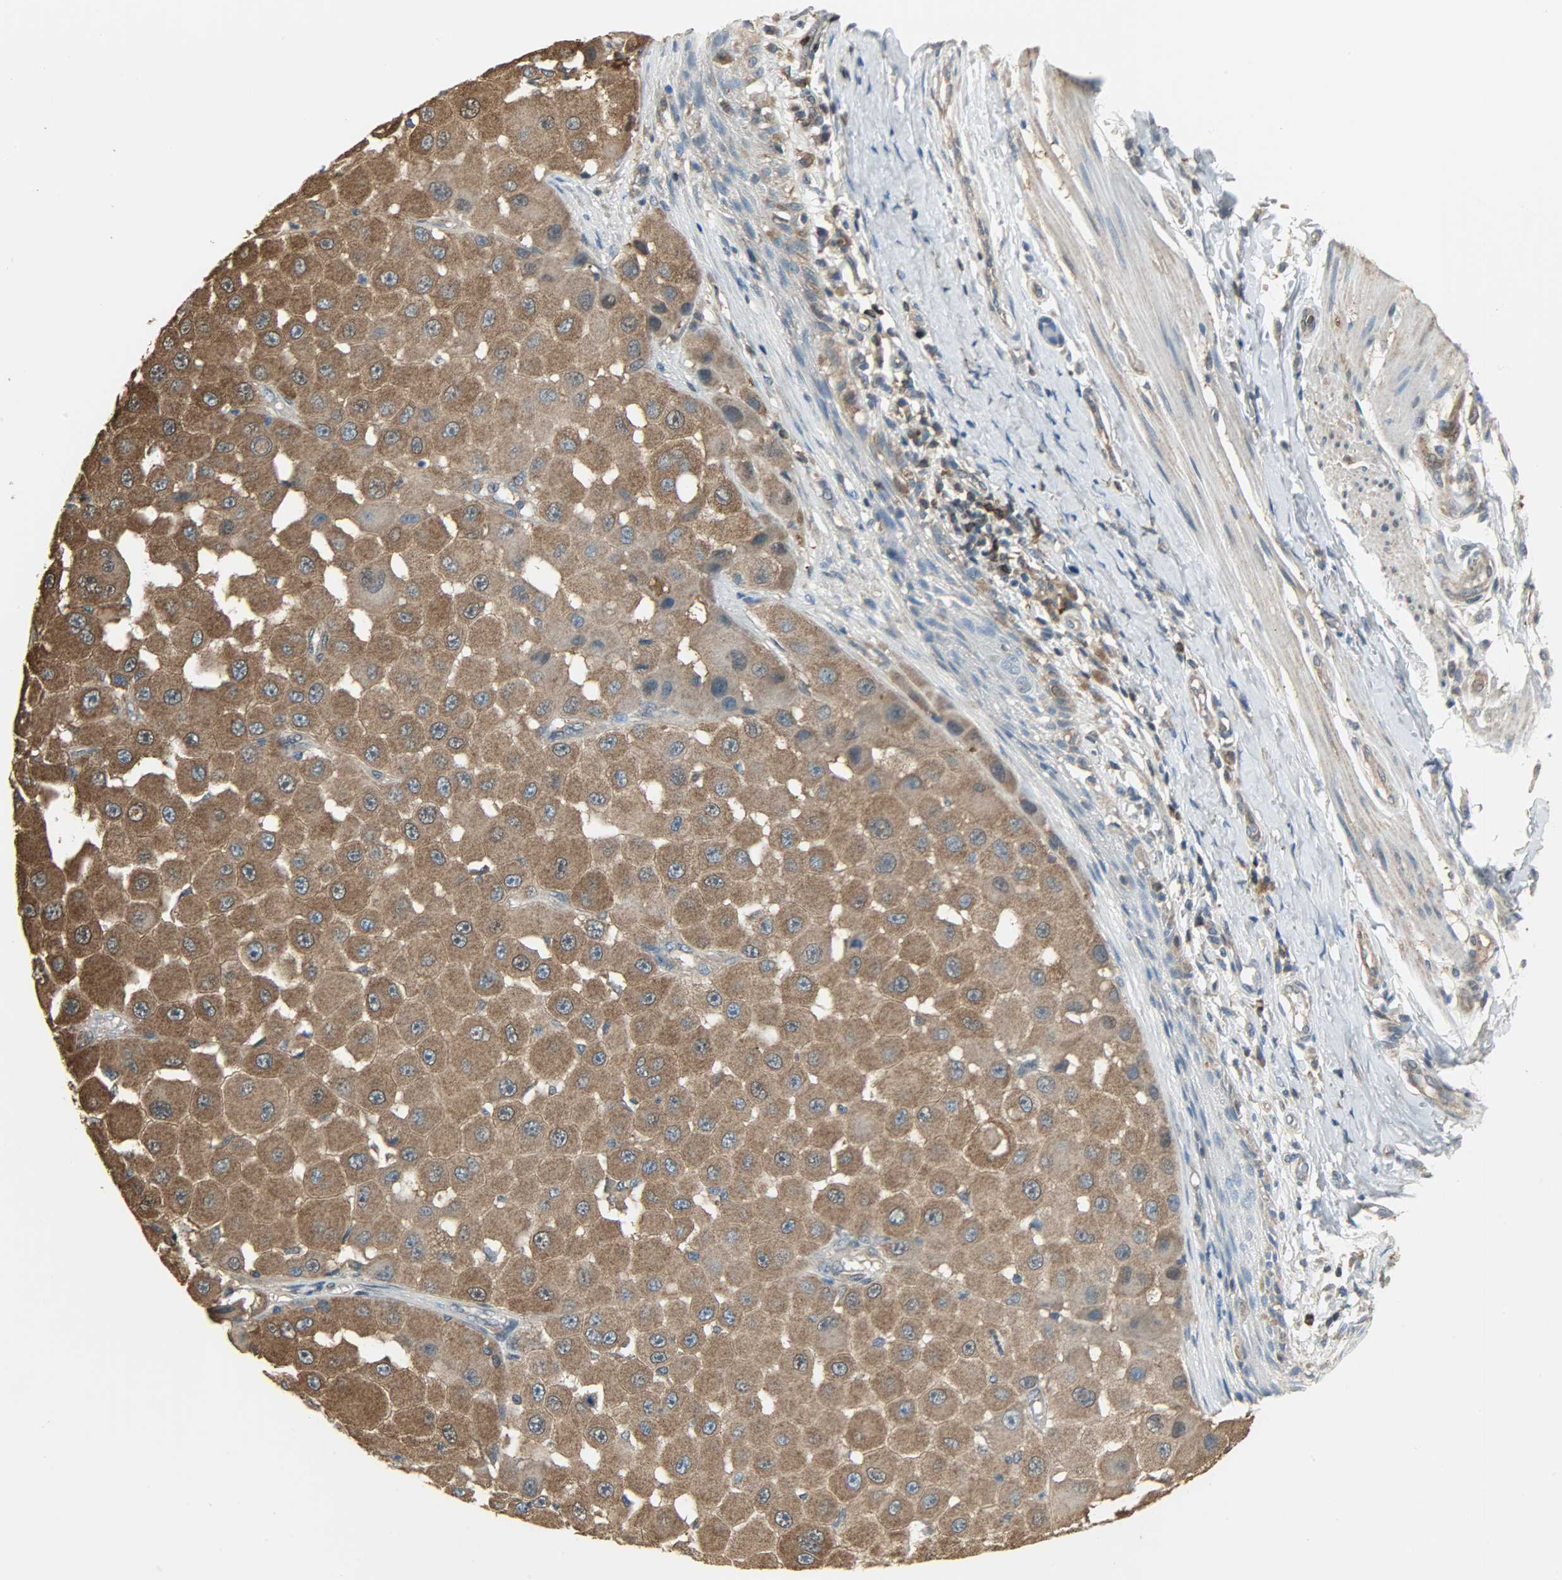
{"staining": {"intensity": "strong", "quantity": ">75%", "location": "cytoplasmic/membranous"}, "tissue": "melanoma", "cell_type": "Tumor cells", "image_type": "cancer", "snomed": [{"axis": "morphology", "description": "Malignant melanoma, NOS"}, {"axis": "topography", "description": "Skin"}], "caption": "Human melanoma stained for a protein (brown) shows strong cytoplasmic/membranous positive positivity in about >75% of tumor cells.", "gene": "LDHB", "patient": {"sex": "female", "age": 81}}